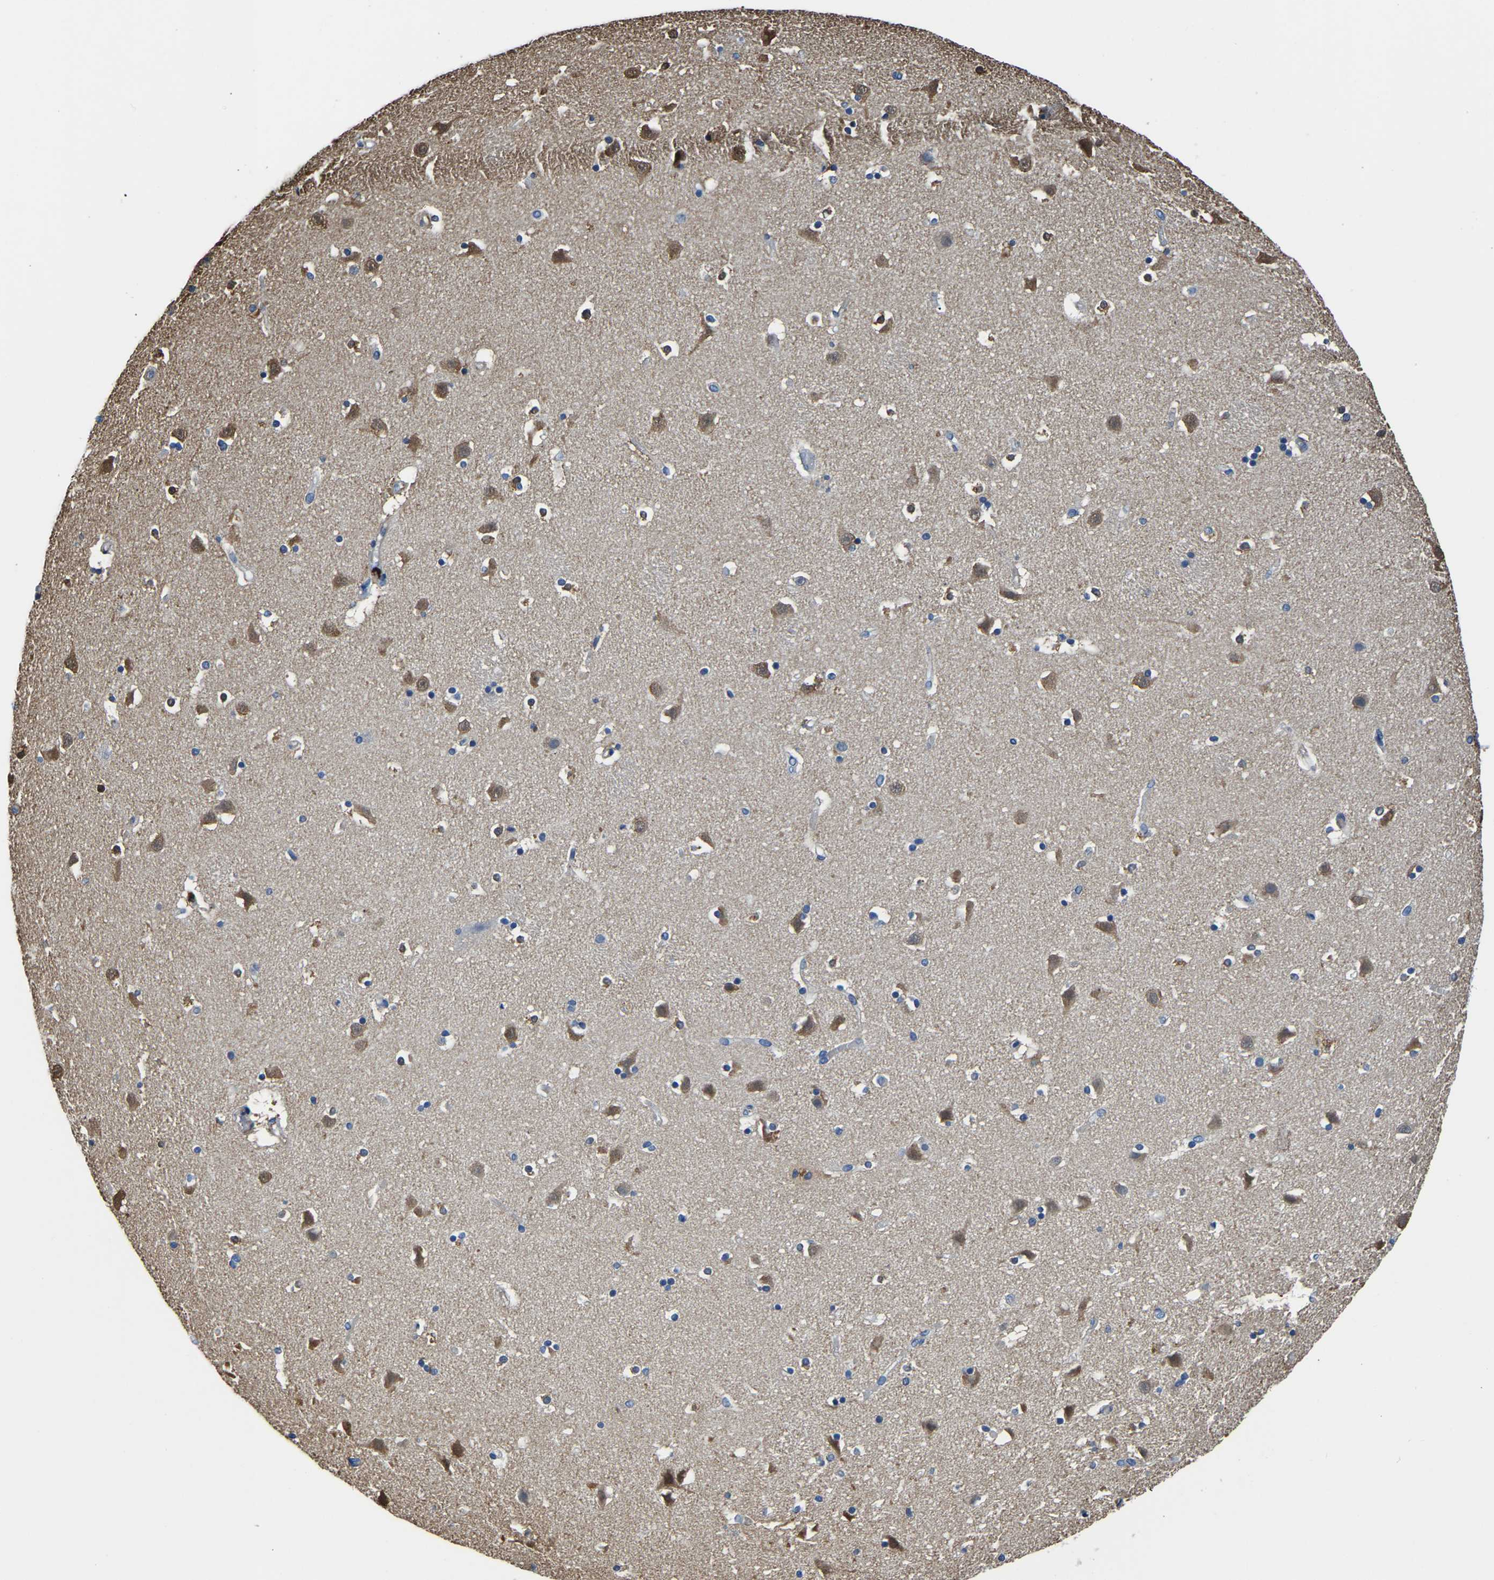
{"staining": {"intensity": "moderate", "quantity": "<25%", "location": "cytoplasmic/membranous"}, "tissue": "caudate", "cell_type": "Glial cells", "image_type": "normal", "snomed": [{"axis": "morphology", "description": "Normal tissue, NOS"}, {"axis": "topography", "description": "Lateral ventricle wall"}], "caption": "A high-resolution micrograph shows IHC staining of unremarkable caudate, which demonstrates moderate cytoplasmic/membranous expression in about <25% of glial cells.", "gene": "MS4A3", "patient": {"sex": "male", "age": 45}}